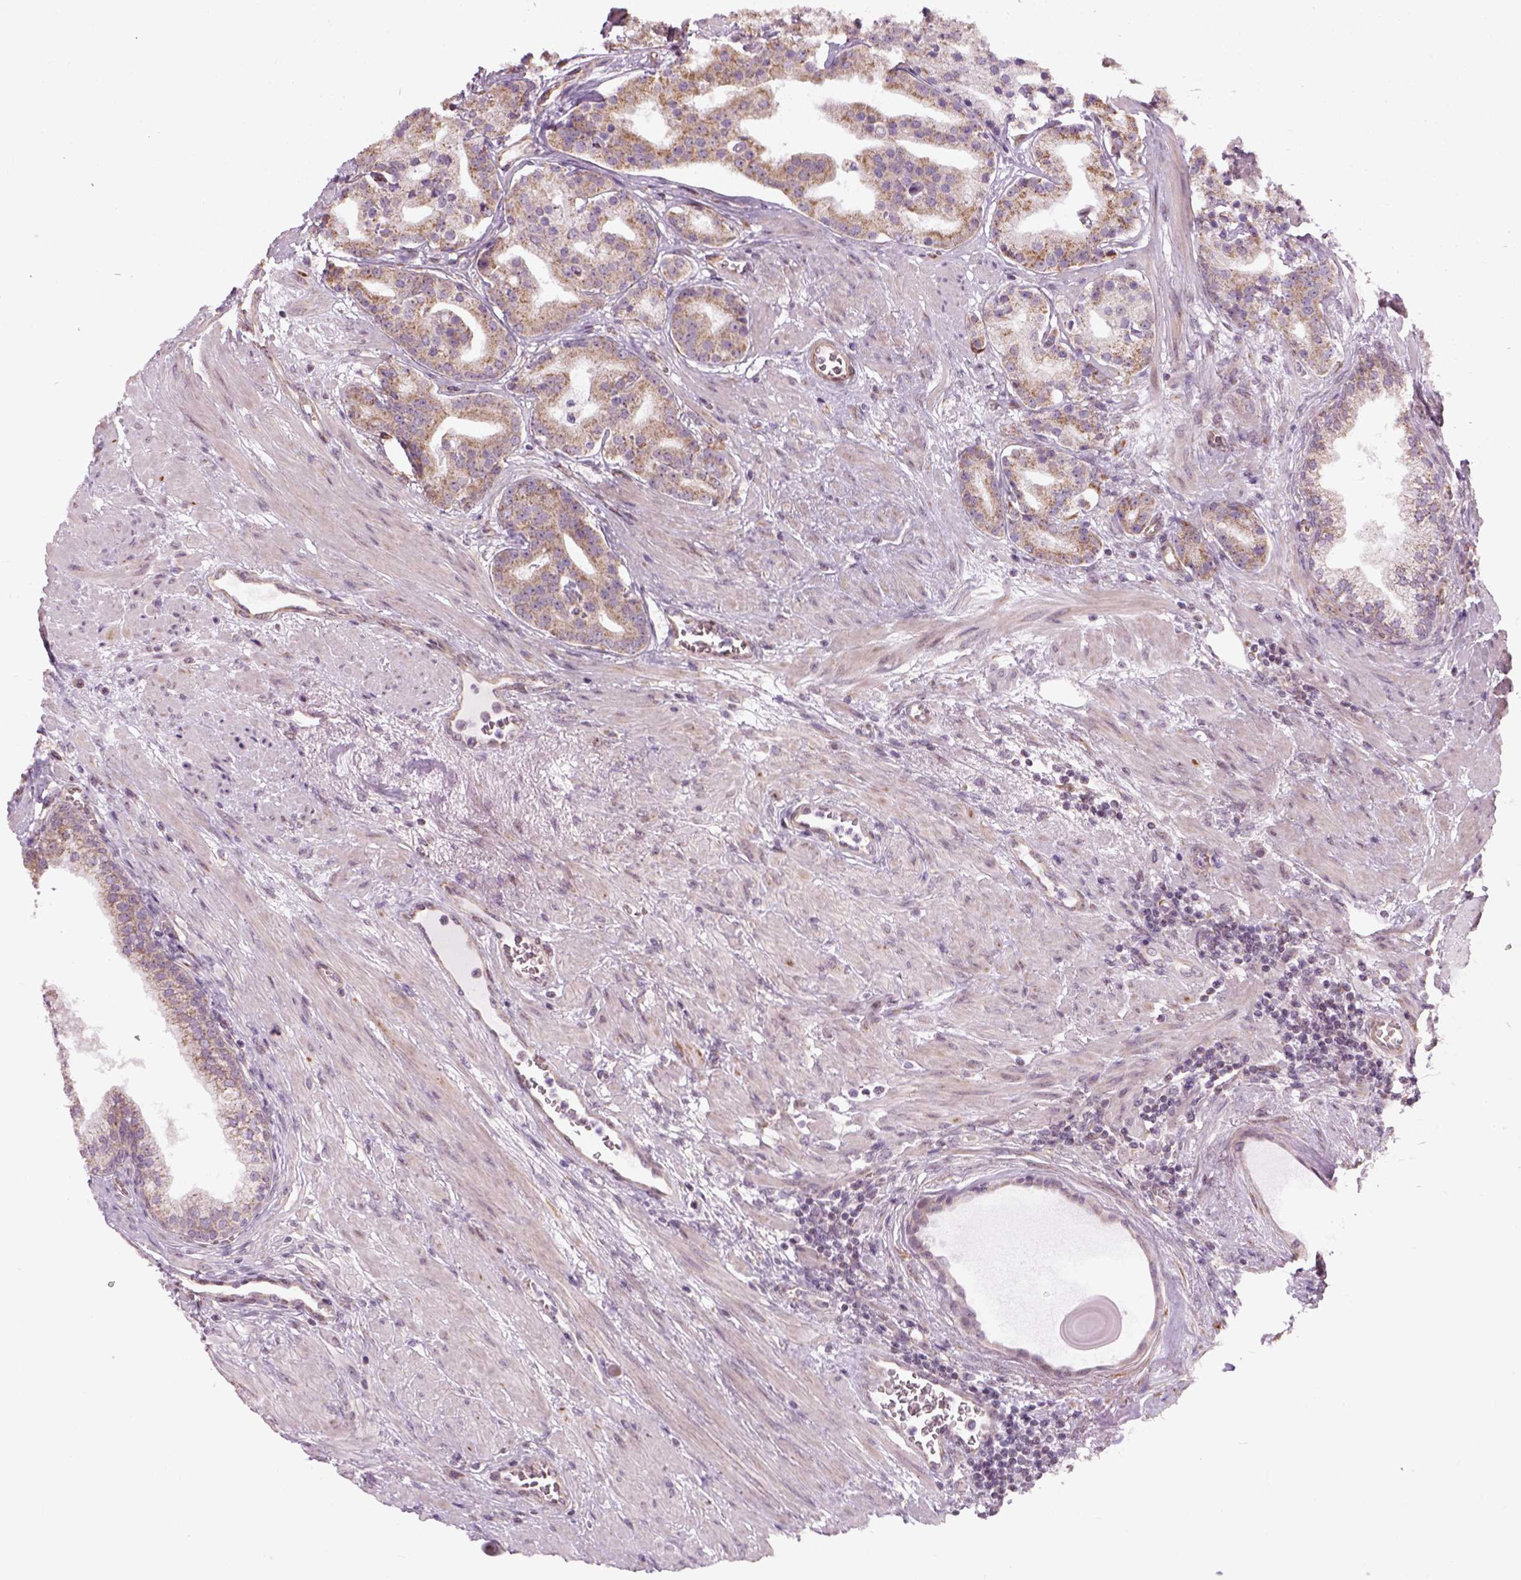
{"staining": {"intensity": "weak", "quantity": ">75%", "location": "cytoplasmic/membranous"}, "tissue": "prostate cancer", "cell_type": "Tumor cells", "image_type": "cancer", "snomed": [{"axis": "morphology", "description": "Adenocarcinoma, NOS"}, {"axis": "topography", "description": "Prostate"}], "caption": "This histopathology image shows prostate adenocarcinoma stained with IHC to label a protein in brown. The cytoplasmic/membranous of tumor cells show weak positivity for the protein. Nuclei are counter-stained blue.", "gene": "XK", "patient": {"sex": "male", "age": 69}}